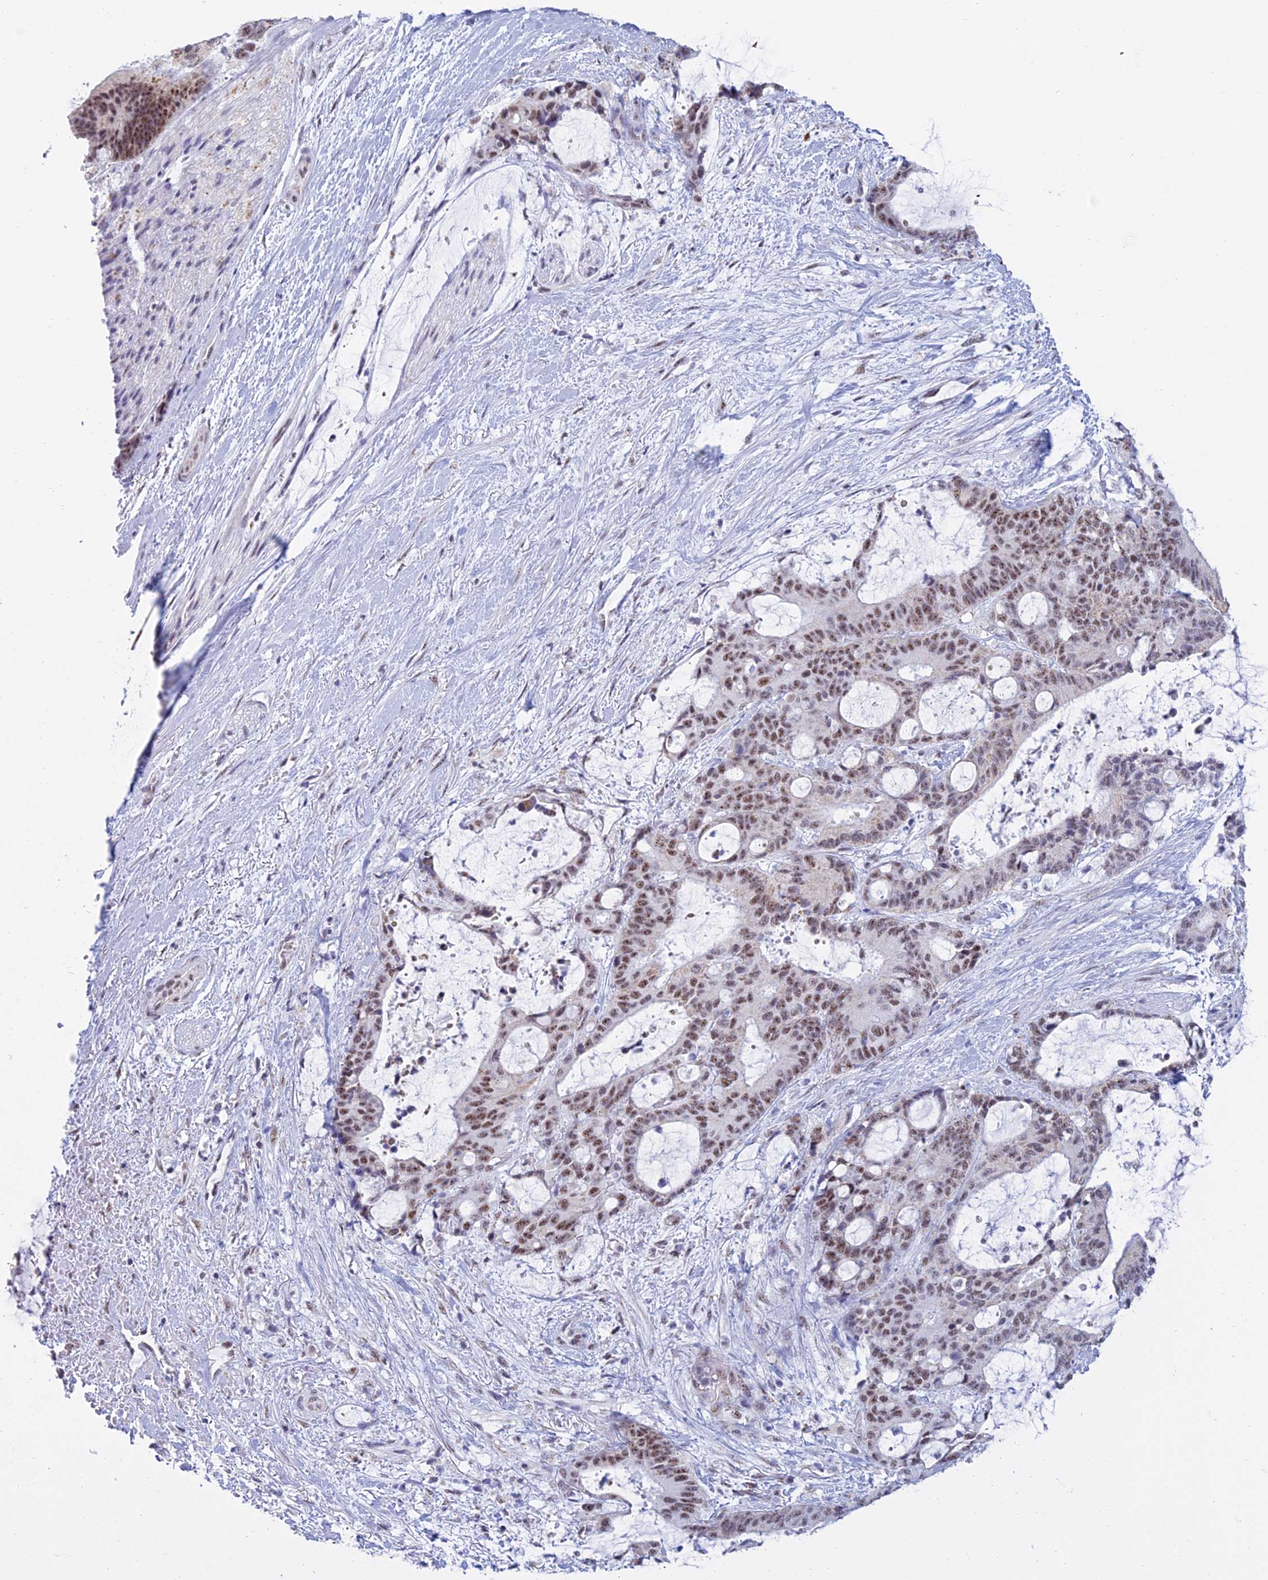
{"staining": {"intensity": "moderate", "quantity": ">75%", "location": "nuclear"}, "tissue": "liver cancer", "cell_type": "Tumor cells", "image_type": "cancer", "snomed": [{"axis": "morphology", "description": "Normal tissue, NOS"}, {"axis": "morphology", "description": "Cholangiocarcinoma"}, {"axis": "topography", "description": "Liver"}, {"axis": "topography", "description": "Peripheral nerve tissue"}], "caption": "IHC histopathology image of neoplastic tissue: human liver cancer (cholangiocarcinoma) stained using immunohistochemistry demonstrates medium levels of moderate protein expression localized specifically in the nuclear of tumor cells, appearing as a nuclear brown color.", "gene": "KLF14", "patient": {"sex": "female", "age": 73}}